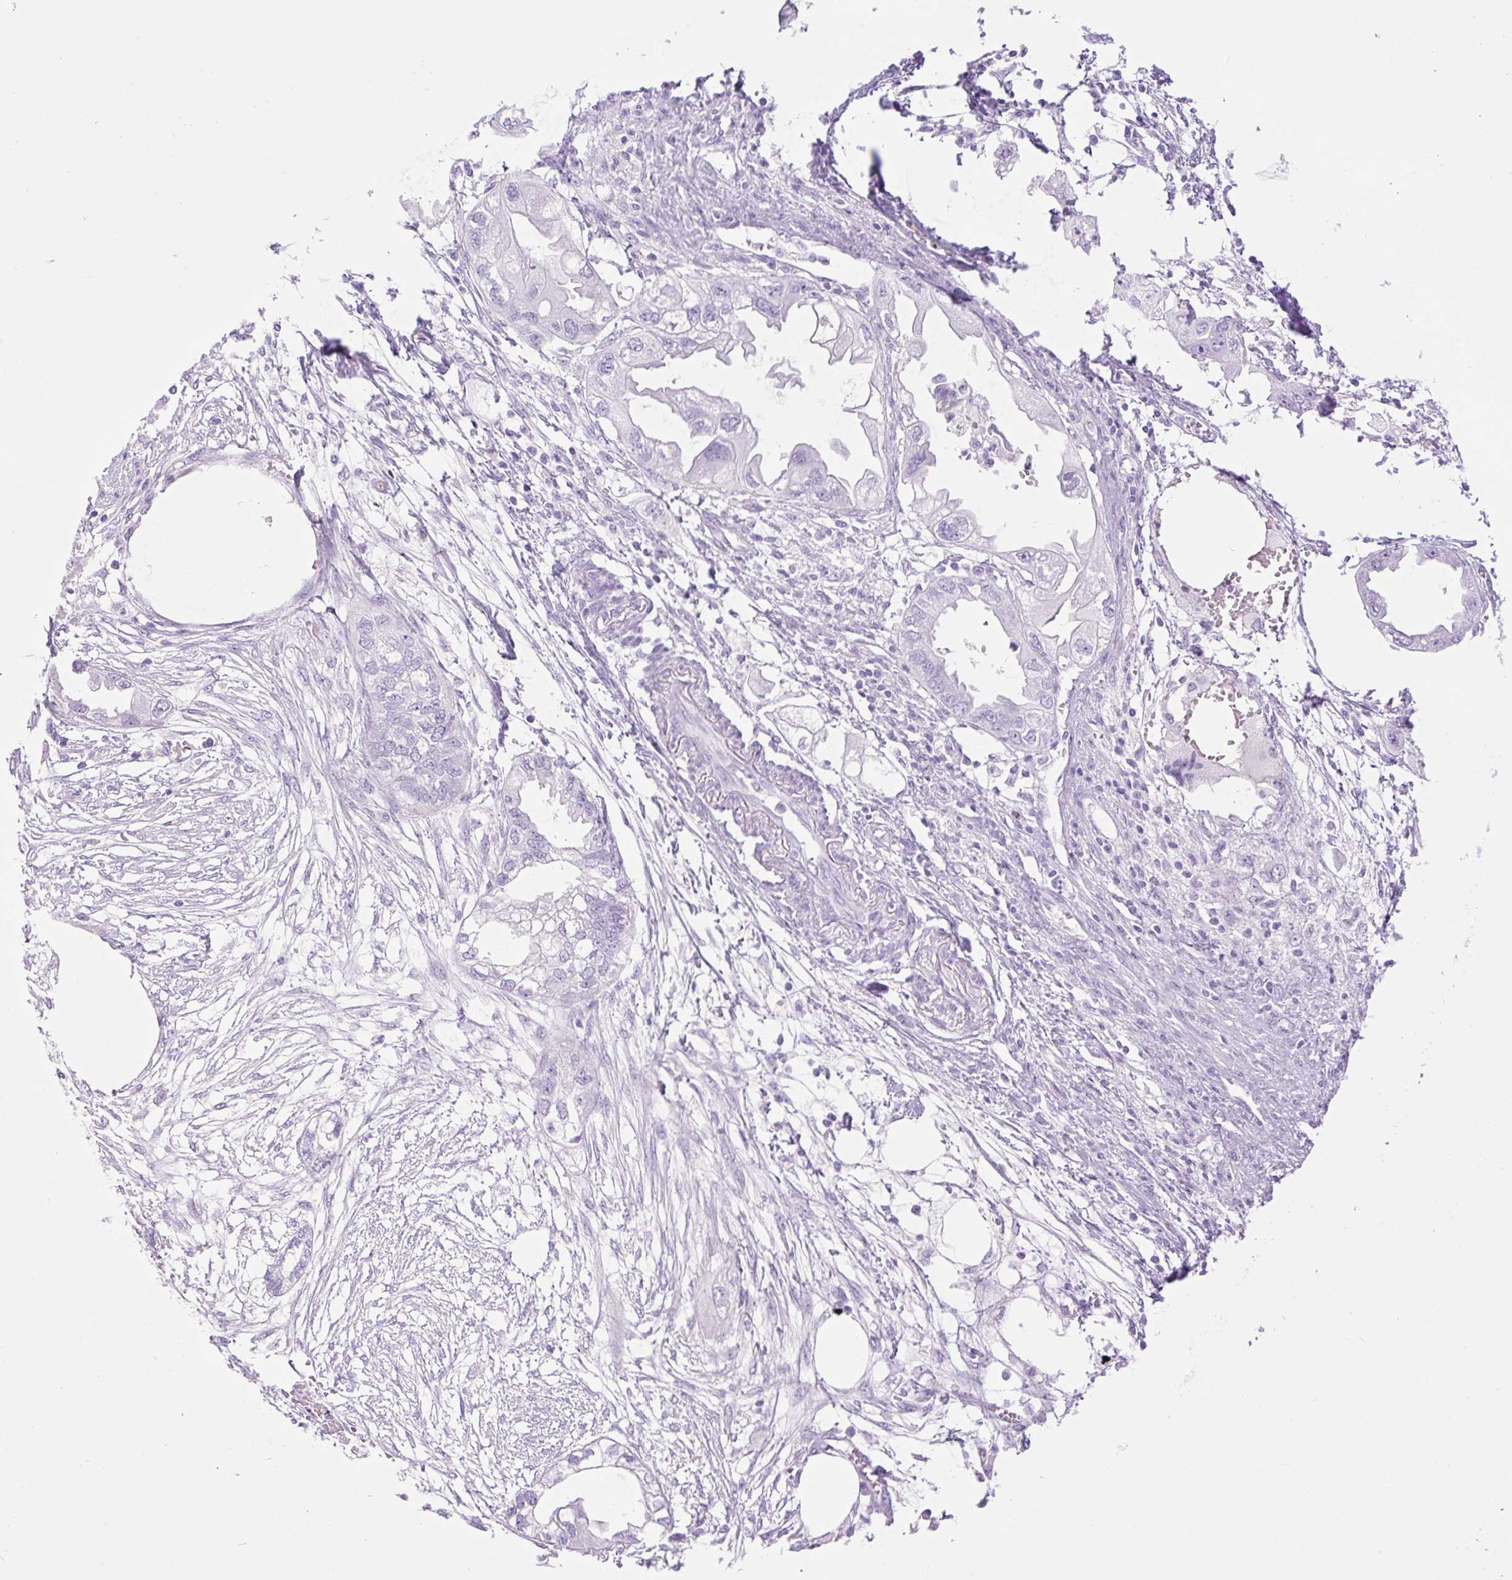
{"staining": {"intensity": "negative", "quantity": "none", "location": "none"}, "tissue": "endometrial cancer", "cell_type": "Tumor cells", "image_type": "cancer", "snomed": [{"axis": "morphology", "description": "Adenocarcinoma, NOS"}, {"axis": "morphology", "description": "Adenocarcinoma, metastatic, NOS"}, {"axis": "topography", "description": "Adipose tissue"}, {"axis": "topography", "description": "Endometrium"}], "caption": "There is no significant staining in tumor cells of adenocarcinoma (endometrial).", "gene": "SLC25A40", "patient": {"sex": "female", "age": 67}}